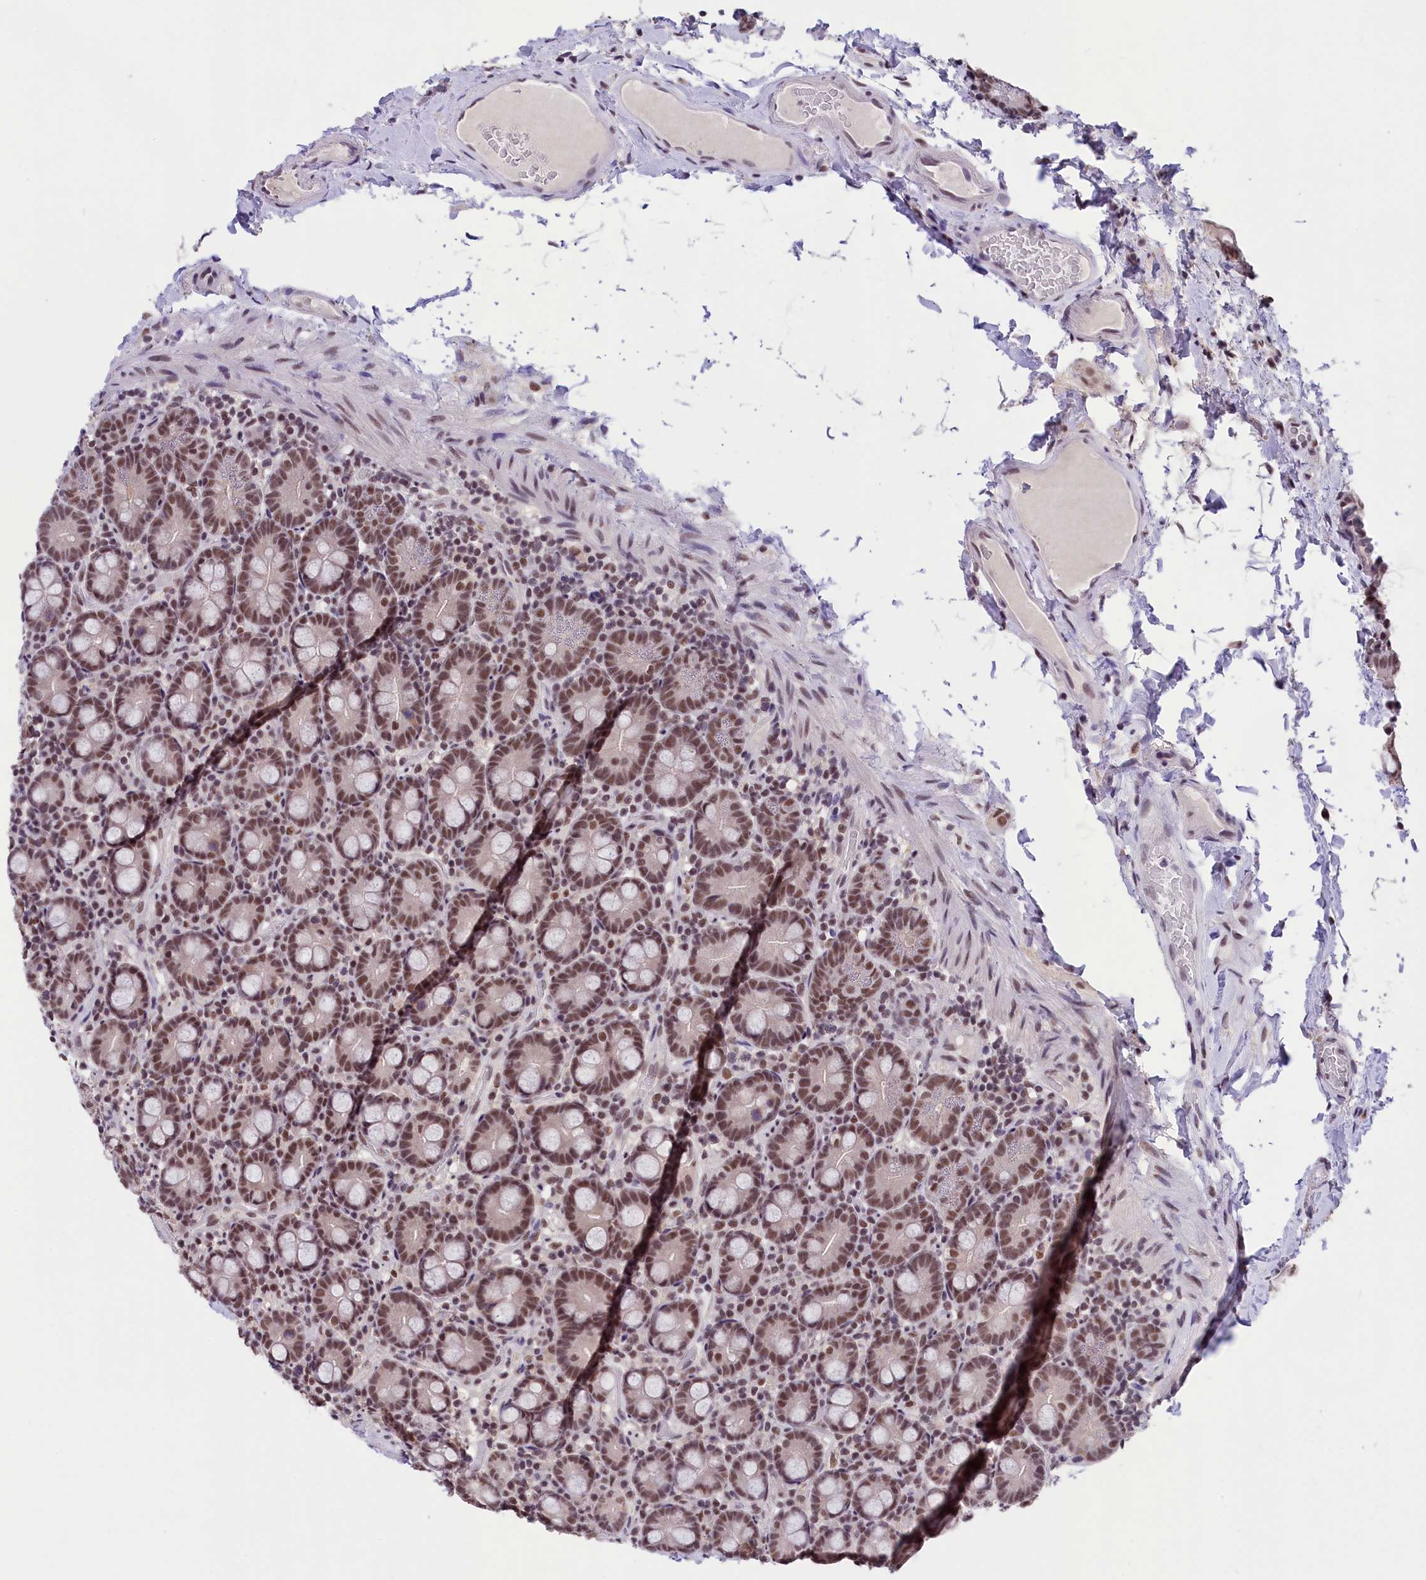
{"staining": {"intensity": "moderate", "quantity": ">75%", "location": "nuclear"}, "tissue": "small intestine", "cell_type": "Glandular cells", "image_type": "normal", "snomed": [{"axis": "morphology", "description": "Normal tissue, NOS"}, {"axis": "topography", "description": "Small intestine"}], "caption": "Glandular cells exhibit medium levels of moderate nuclear expression in approximately >75% of cells in unremarkable small intestine. Nuclei are stained in blue.", "gene": "ZC3H4", "patient": {"sex": "female", "age": 68}}